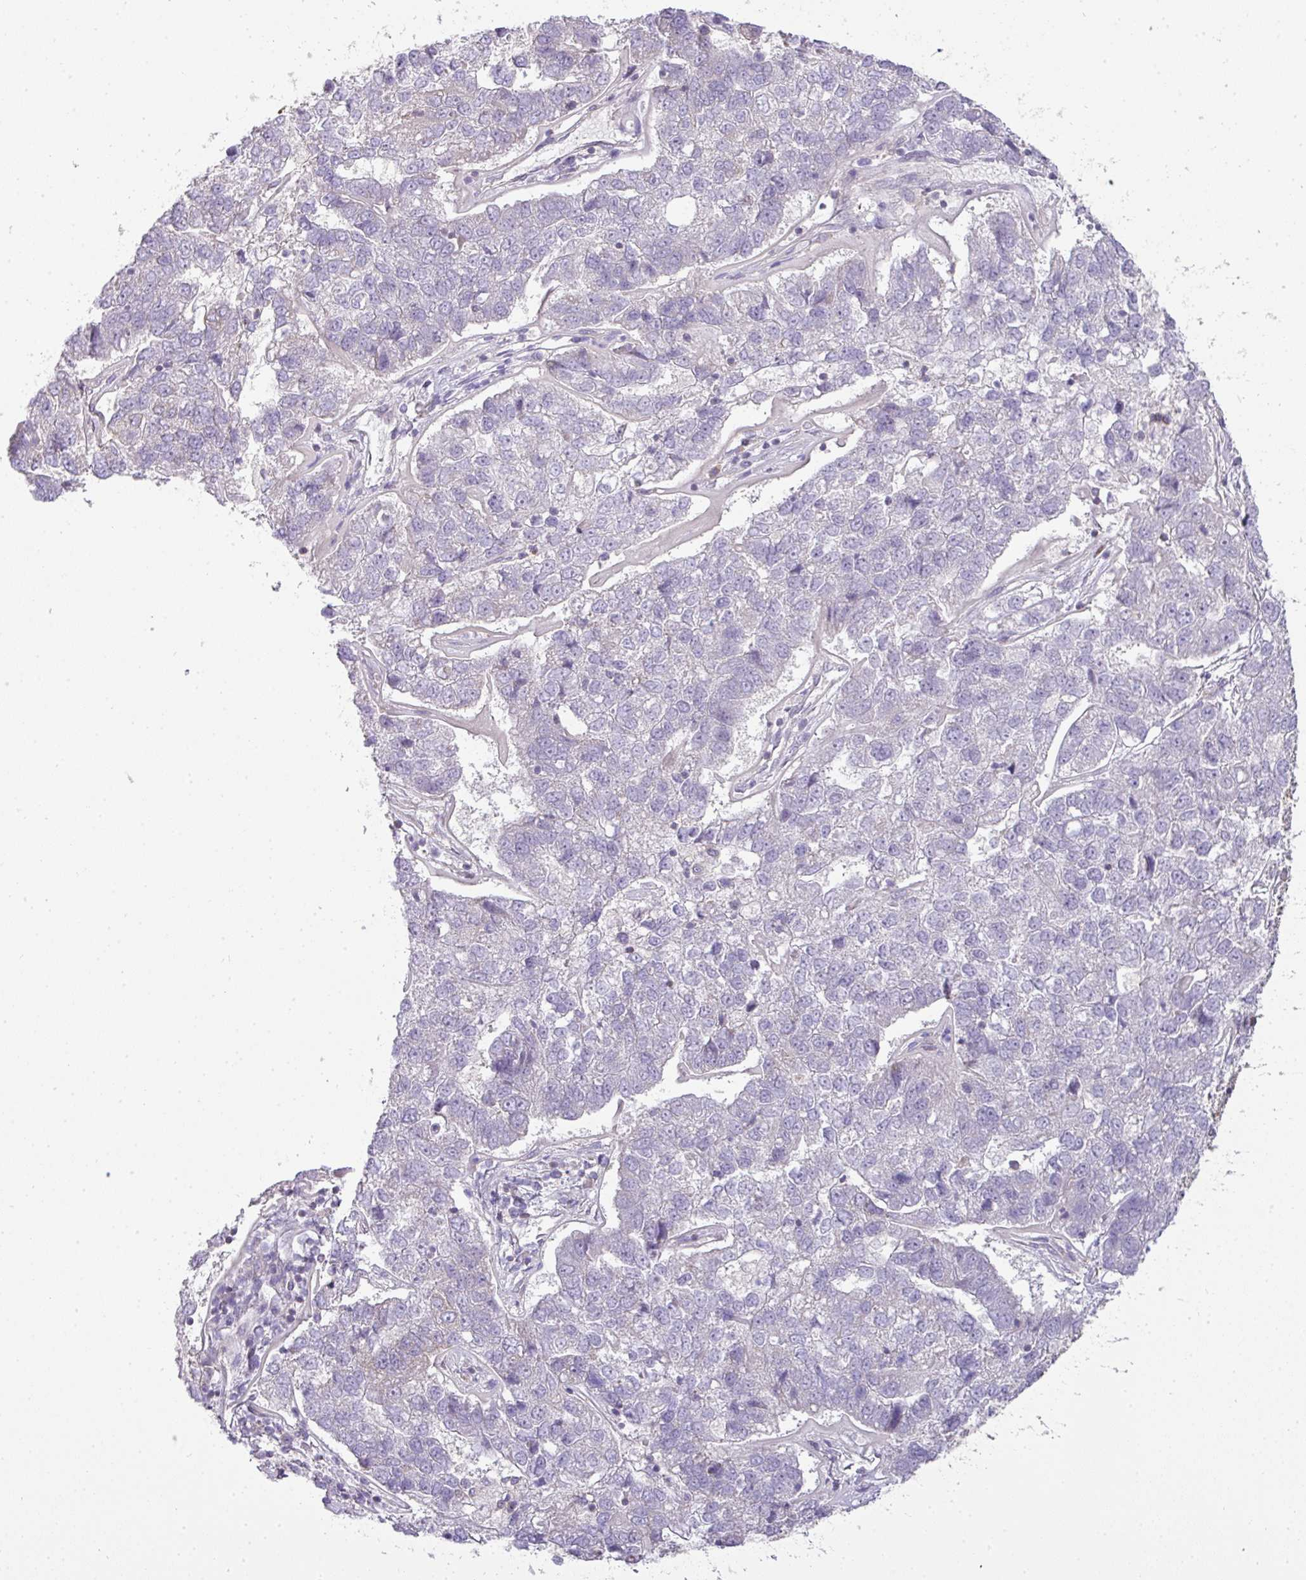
{"staining": {"intensity": "negative", "quantity": "none", "location": "none"}, "tissue": "pancreatic cancer", "cell_type": "Tumor cells", "image_type": "cancer", "snomed": [{"axis": "morphology", "description": "Adenocarcinoma, NOS"}, {"axis": "topography", "description": "Pancreas"}], "caption": "Immunohistochemistry of pancreatic cancer demonstrates no staining in tumor cells.", "gene": "ZNF211", "patient": {"sex": "female", "age": 61}}